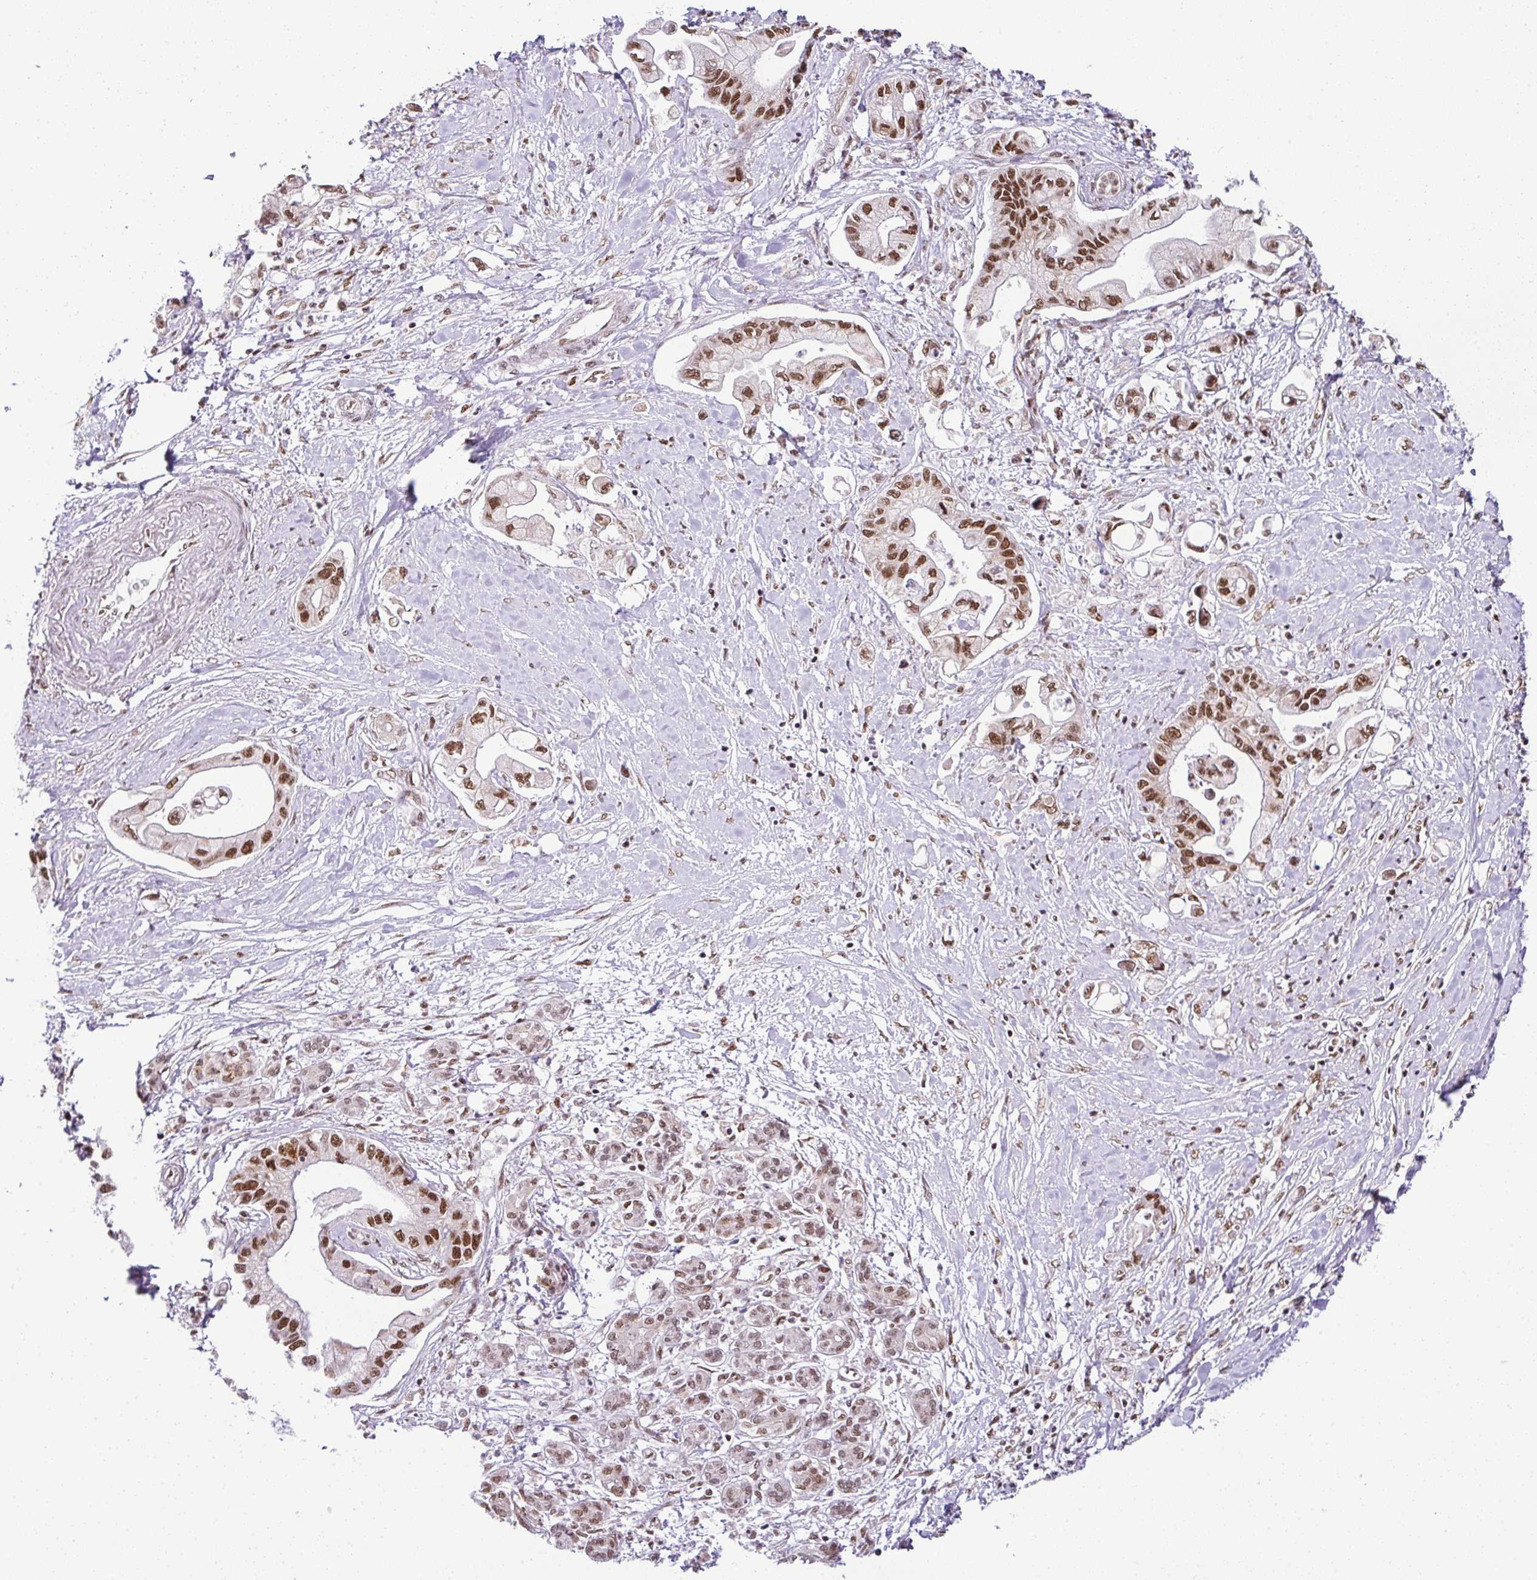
{"staining": {"intensity": "moderate", "quantity": ">75%", "location": "nuclear"}, "tissue": "pancreatic cancer", "cell_type": "Tumor cells", "image_type": "cancer", "snomed": [{"axis": "morphology", "description": "Adenocarcinoma, NOS"}, {"axis": "topography", "description": "Pancreas"}], "caption": "Immunohistochemistry staining of pancreatic cancer, which displays medium levels of moderate nuclear staining in approximately >75% of tumor cells indicating moderate nuclear protein expression. The staining was performed using DAB (brown) for protein detection and nuclei were counterstained in hematoxylin (blue).", "gene": "PGAP4", "patient": {"sex": "male", "age": 61}}